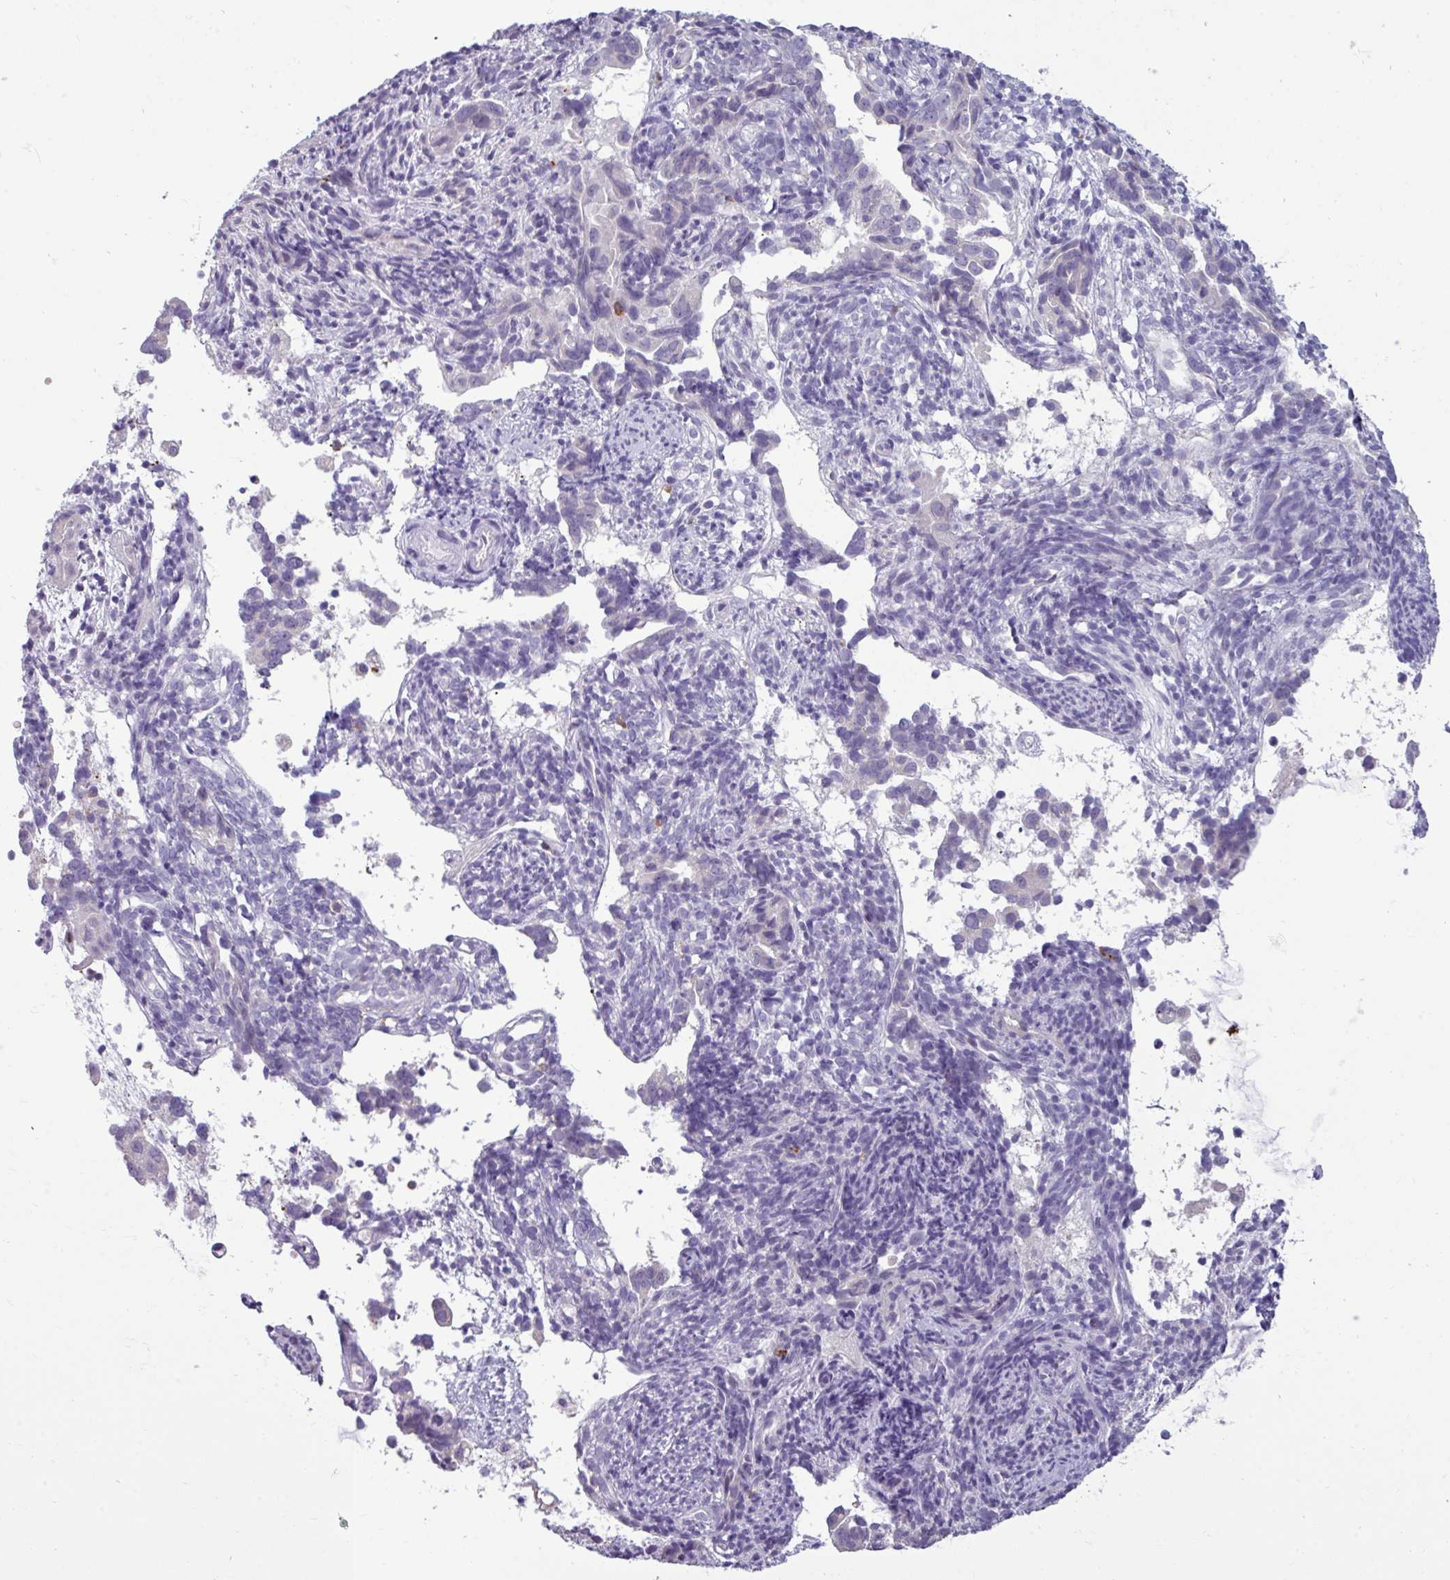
{"staining": {"intensity": "negative", "quantity": "none", "location": "none"}, "tissue": "endometrial cancer", "cell_type": "Tumor cells", "image_type": "cancer", "snomed": [{"axis": "morphology", "description": "Adenocarcinoma, NOS"}, {"axis": "topography", "description": "Endometrium"}], "caption": "A micrograph of human endometrial cancer is negative for staining in tumor cells.", "gene": "TRIM39", "patient": {"sex": "female", "age": 57}}